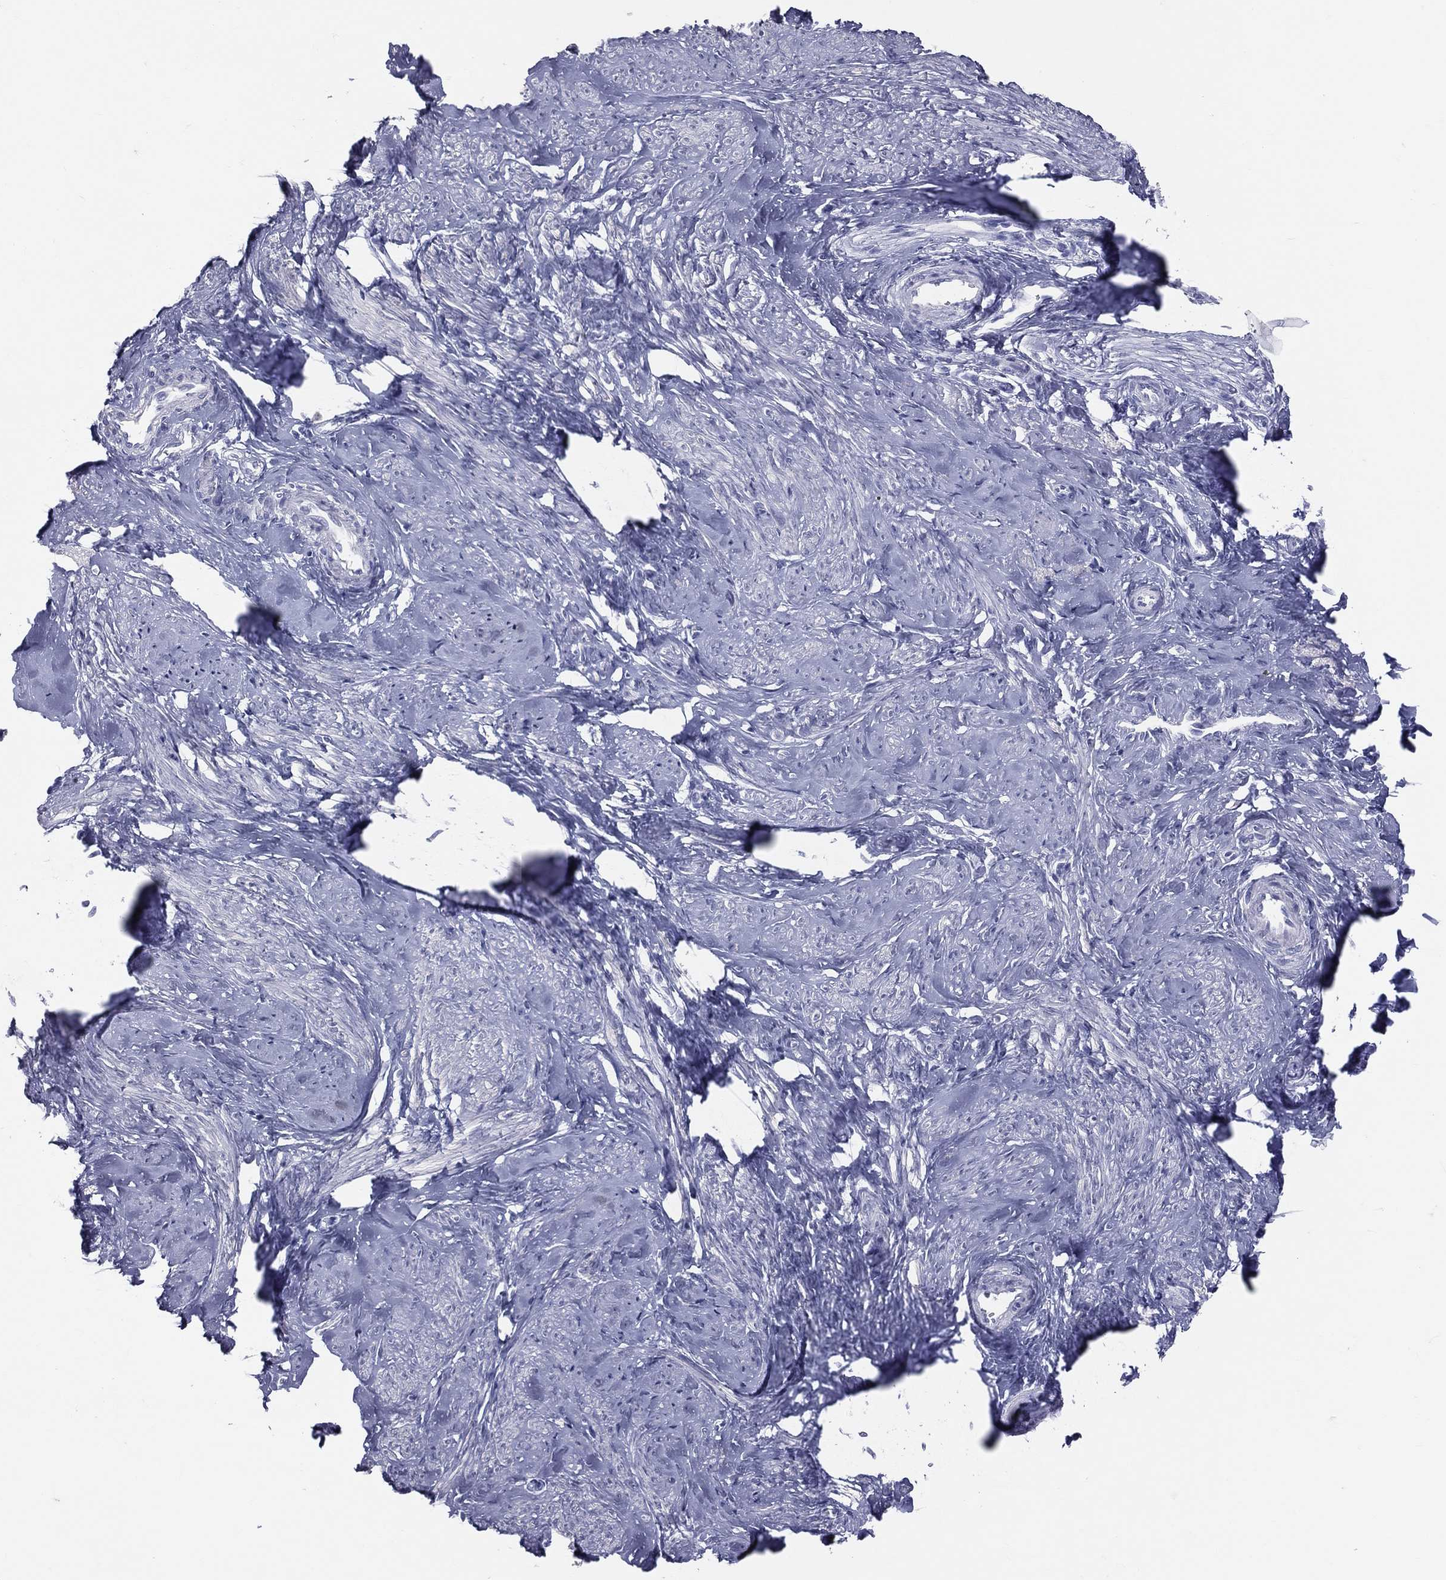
{"staining": {"intensity": "negative", "quantity": "none", "location": "none"}, "tissue": "smooth muscle", "cell_type": "Smooth muscle cells", "image_type": "normal", "snomed": [{"axis": "morphology", "description": "Normal tissue, NOS"}, {"axis": "topography", "description": "Smooth muscle"}], "caption": "An IHC photomicrograph of unremarkable smooth muscle is shown. There is no staining in smooth muscle cells of smooth muscle.", "gene": "TFPI2", "patient": {"sex": "female", "age": 48}}